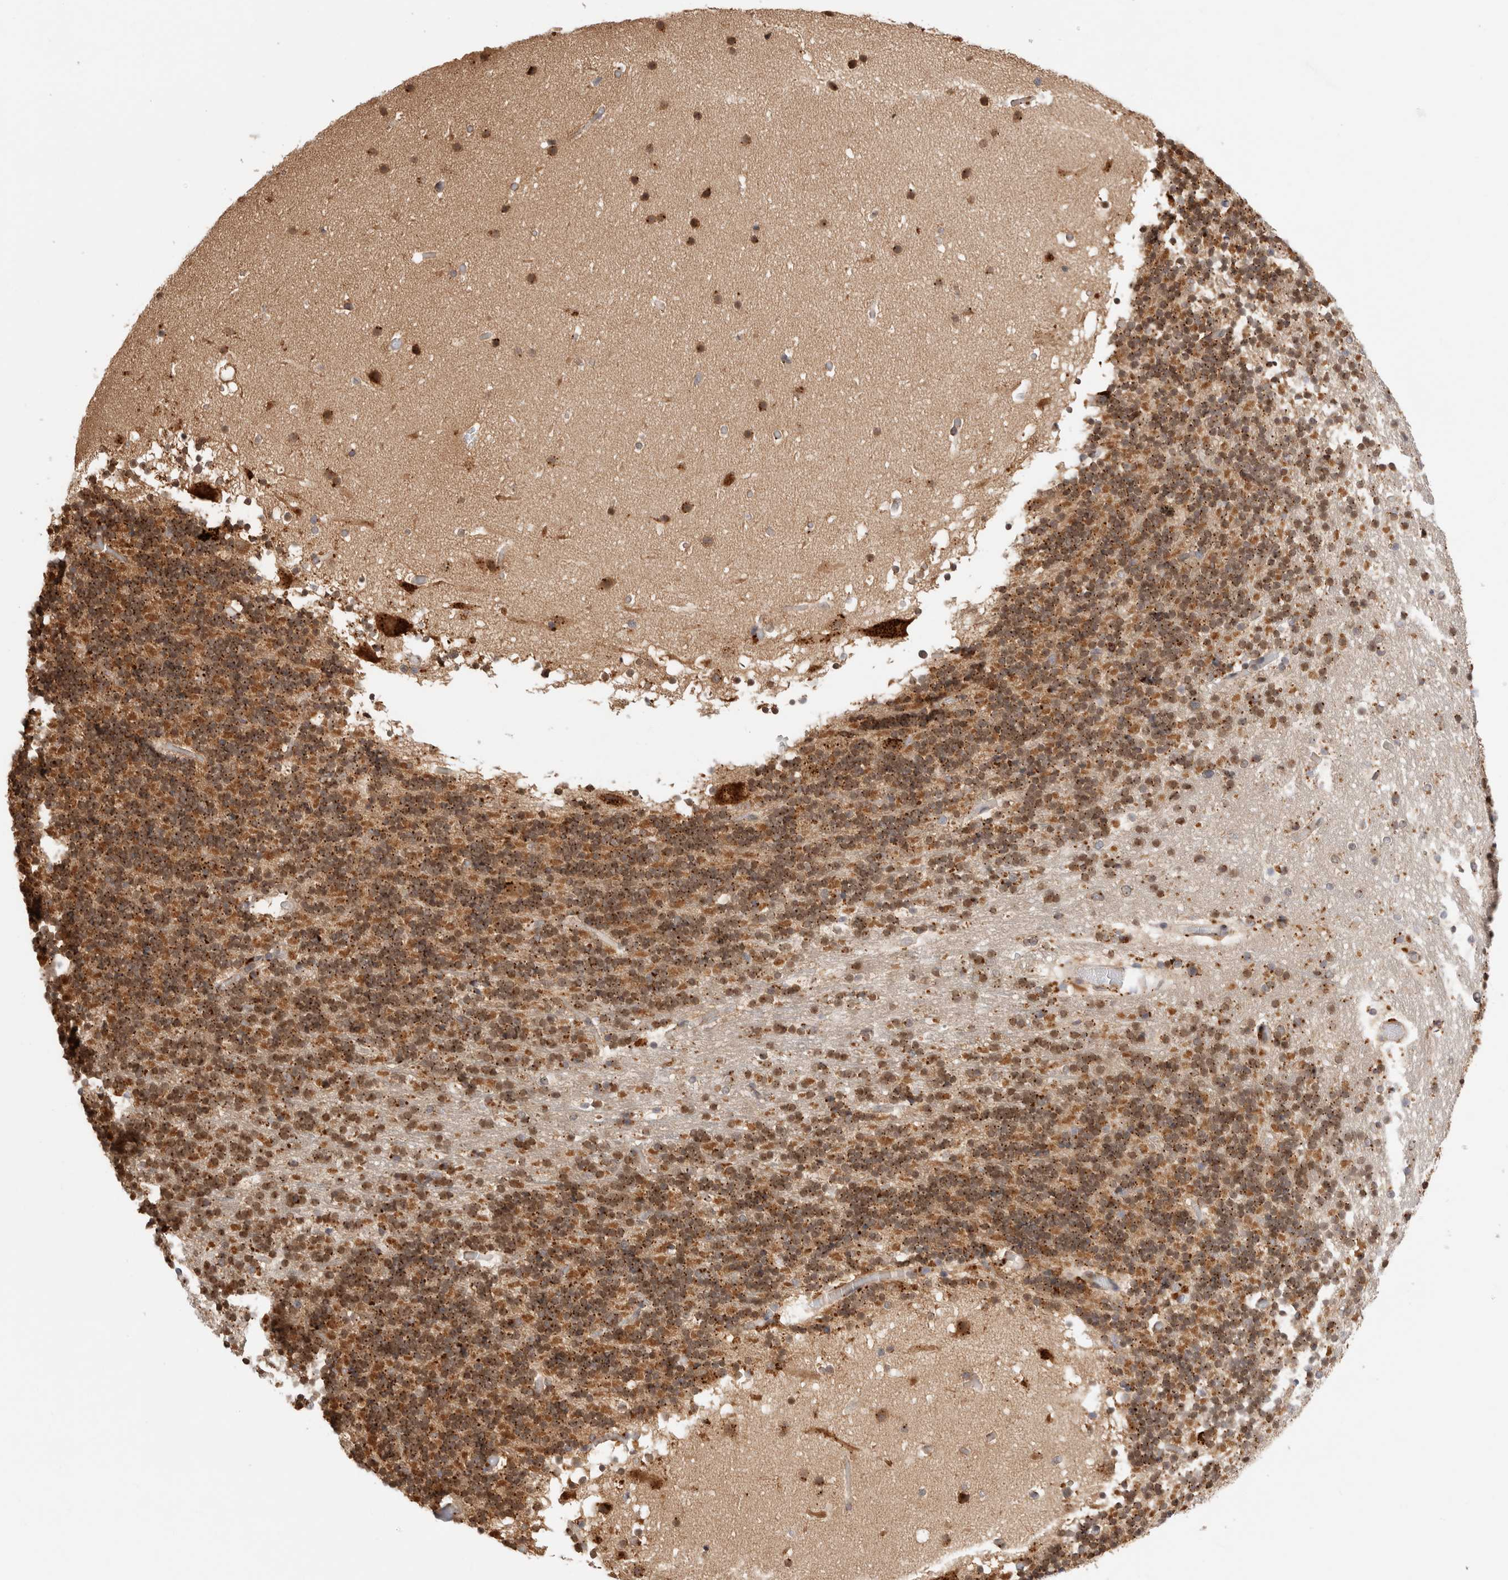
{"staining": {"intensity": "strong", "quantity": ">75%", "location": "cytoplasmic/membranous"}, "tissue": "cerebellum", "cell_type": "Cells in granular layer", "image_type": "normal", "snomed": [{"axis": "morphology", "description": "Normal tissue, NOS"}, {"axis": "topography", "description": "Cerebellum"}], "caption": "Immunohistochemistry of normal human cerebellum shows high levels of strong cytoplasmic/membranous staining in about >75% of cells in granular layer.", "gene": "ACTL9", "patient": {"sex": "male", "age": 57}}